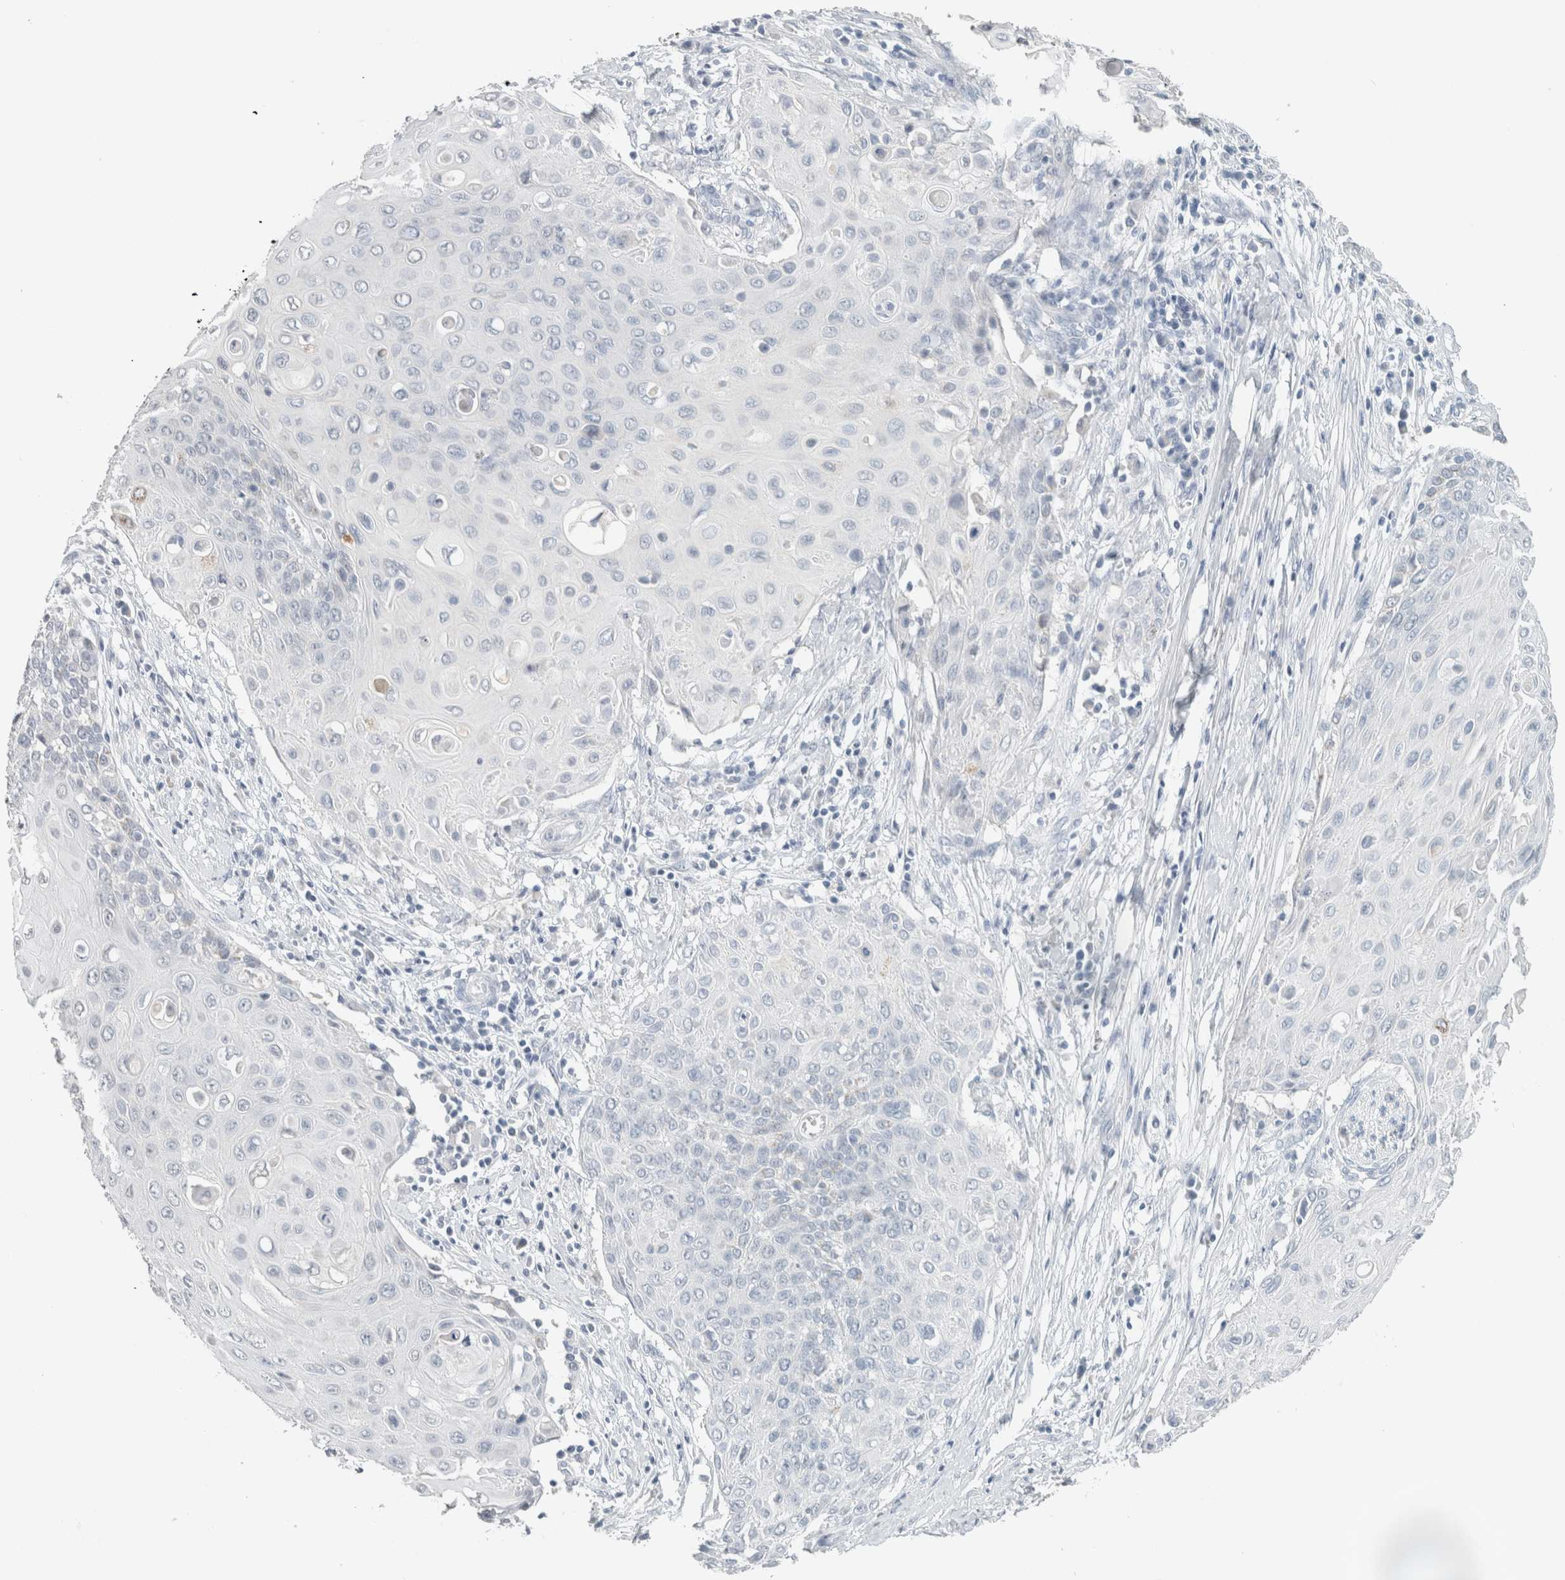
{"staining": {"intensity": "negative", "quantity": "none", "location": "none"}, "tissue": "cervical cancer", "cell_type": "Tumor cells", "image_type": "cancer", "snomed": [{"axis": "morphology", "description": "Squamous cell carcinoma, NOS"}, {"axis": "topography", "description": "Cervix"}], "caption": "This is an immunohistochemistry (IHC) image of human cervical squamous cell carcinoma. There is no positivity in tumor cells.", "gene": "CRAT", "patient": {"sex": "female", "age": 39}}